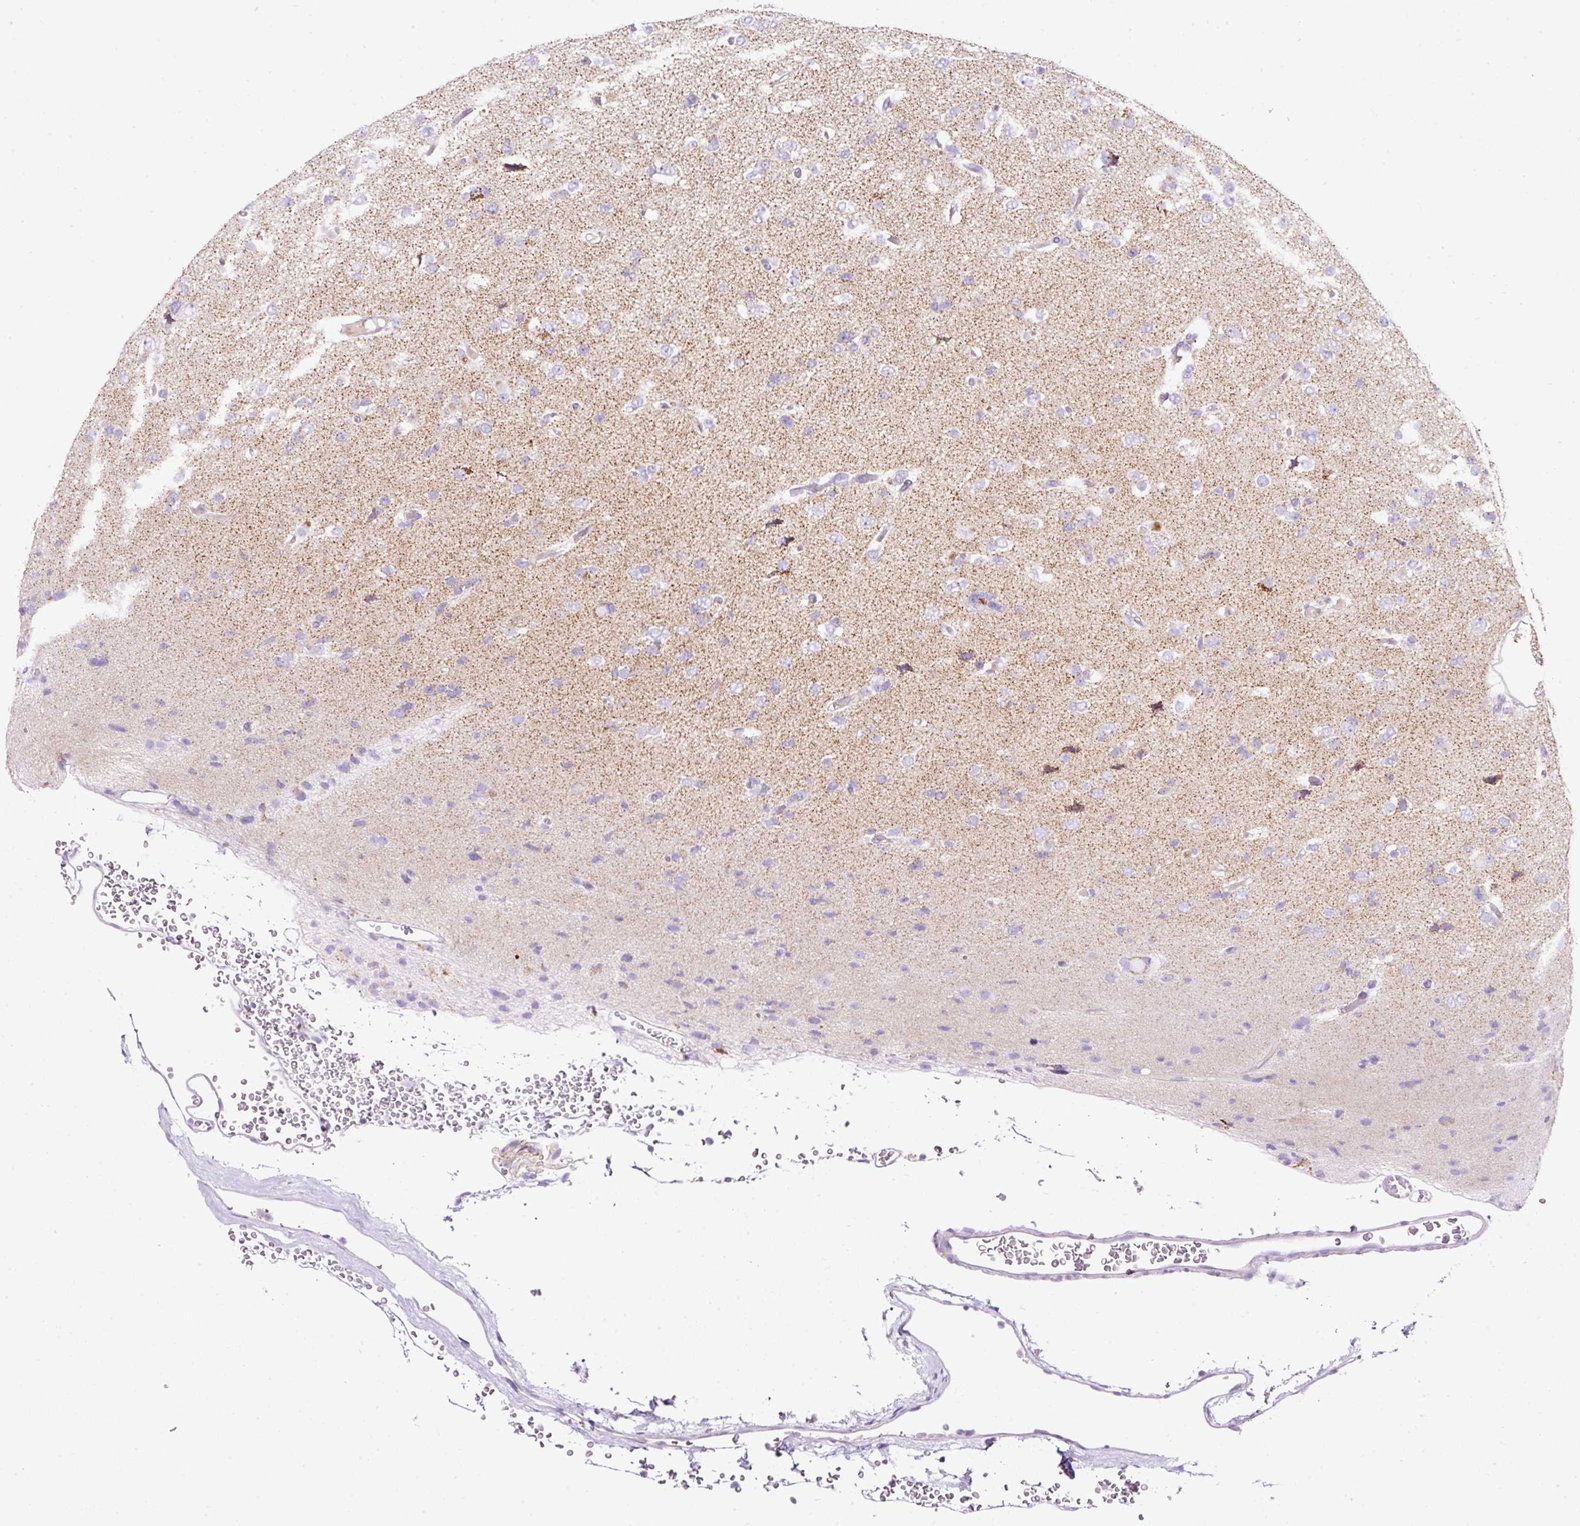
{"staining": {"intensity": "negative", "quantity": "none", "location": "none"}, "tissue": "glioma", "cell_type": "Tumor cells", "image_type": "cancer", "snomed": [{"axis": "morphology", "description": "Glioma, malignant, Low grade"}, {"axis": "topography", "description": "Brain"}], "caption": "IHC histopathology image of glioma stained for a protein (brown), which displays no positivity in tumor cells.", "gene": "PLPP2", "patient": {"sex": "female", "age": 22}}